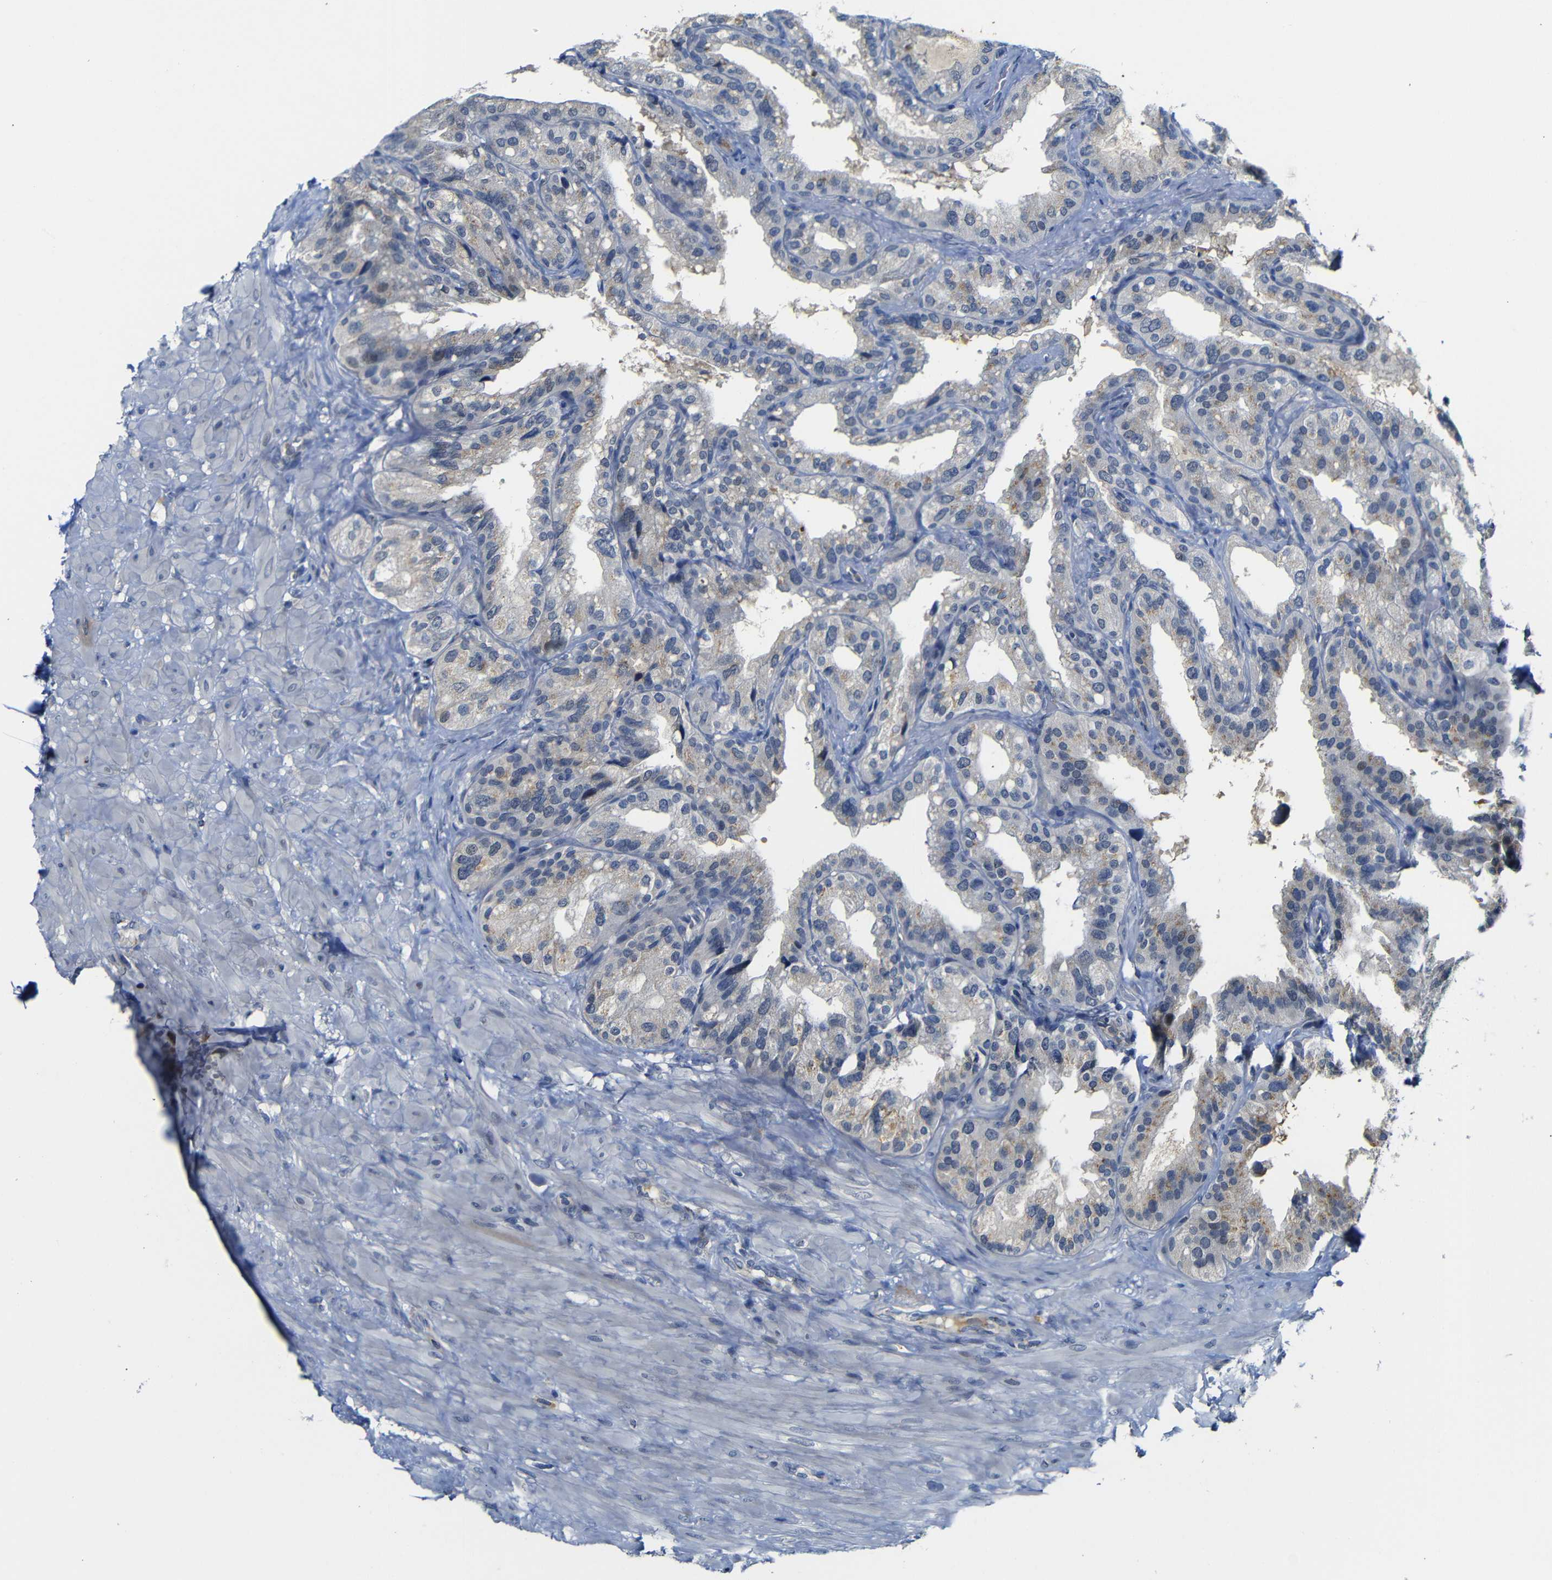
{"staining": {"intensity": "weak", "quantity": "<25%", "location": "cytoplasmic/membranous"}, "tissue": "seminal vesicle", "cell_type": "Glandular cells", "image_type": "normal", "snomed": [{"axis": "morphology", "description": "Normal tissue, NOS"}, {"axis": "topography", "description": "Seminal veicle"}], "caption": "Immunohistochemistry micrograph of normal human seminal vesicle stained for a protein (brown), which shows no expression in glandular cells.", "gene": "FURIN", "patient": {"sex": "male", "age": 68}}